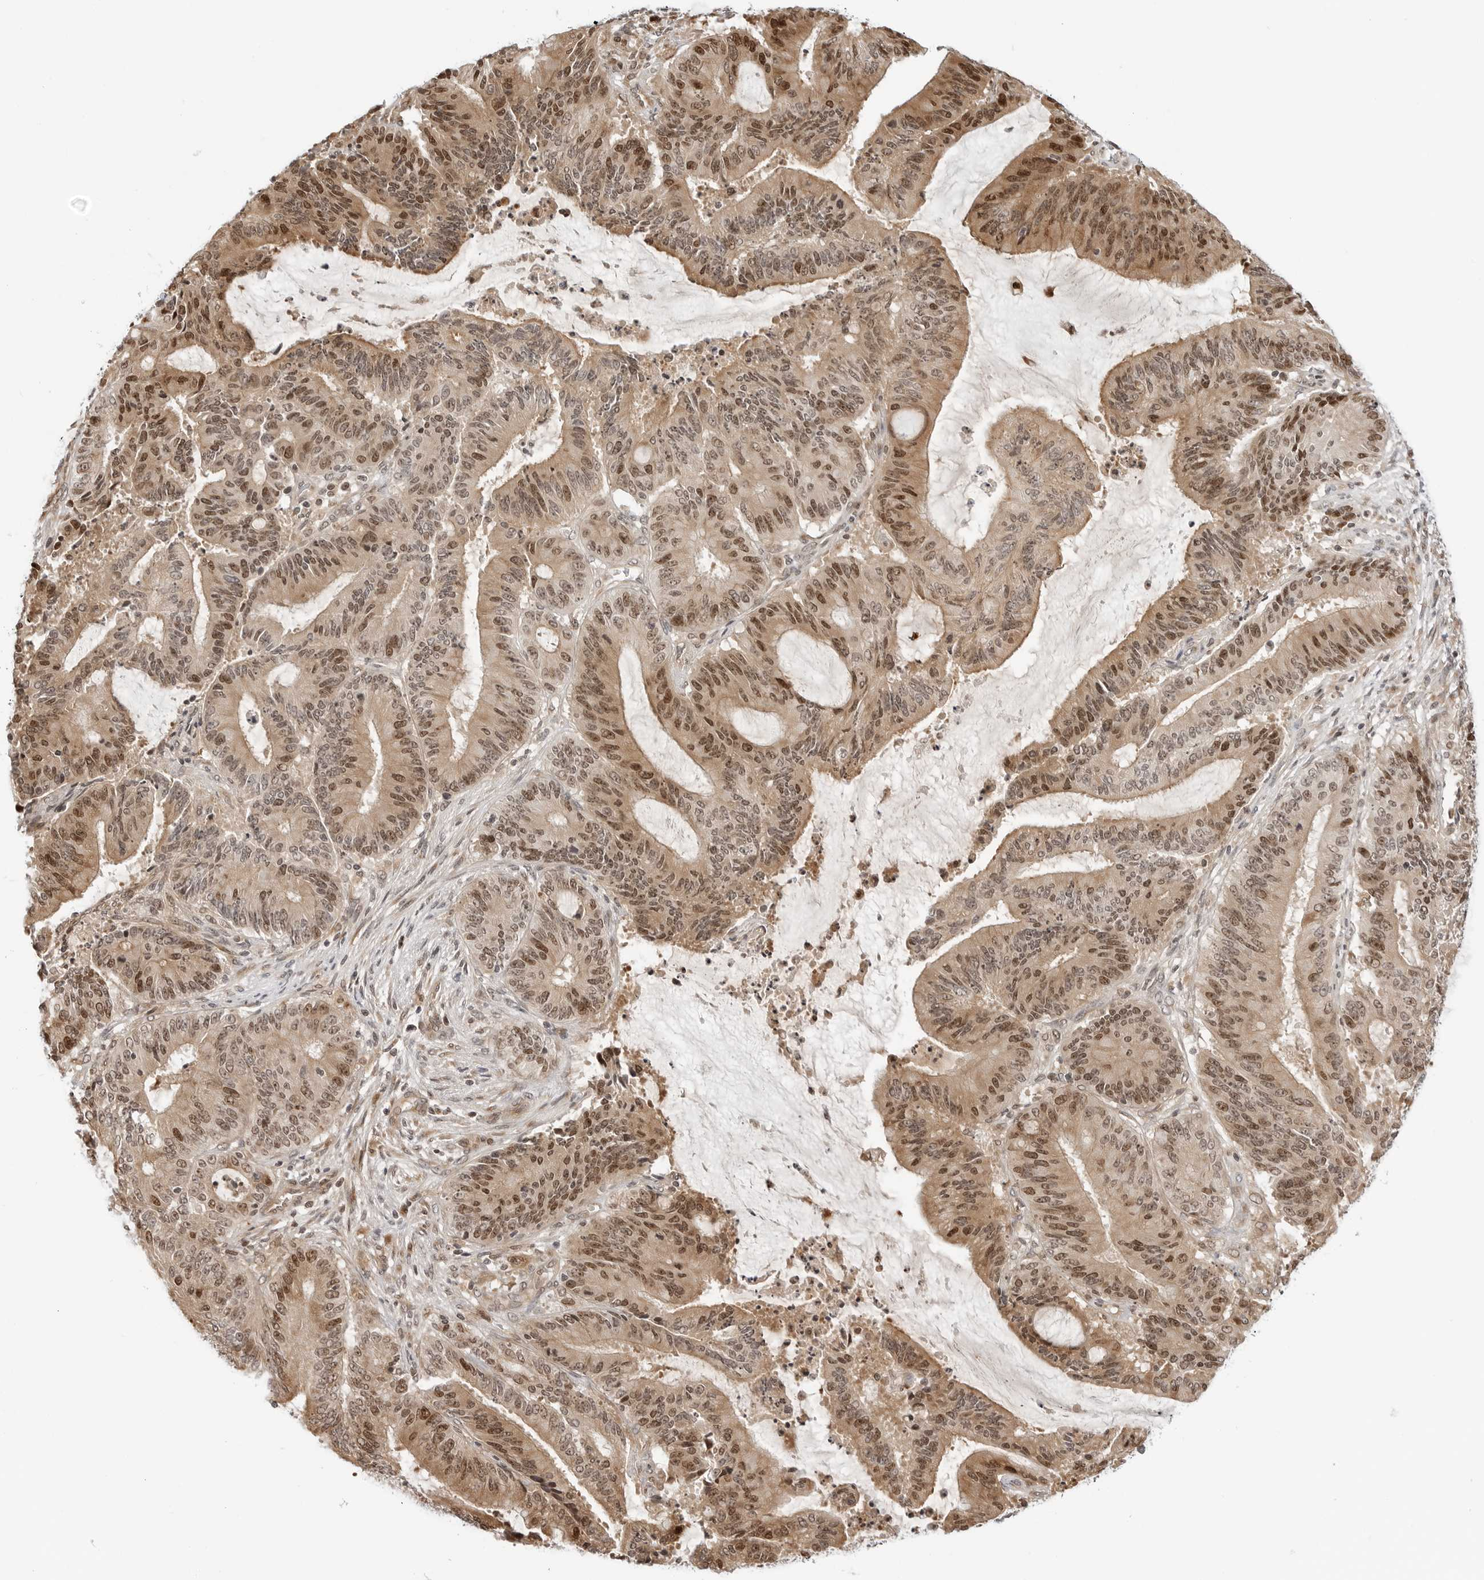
{"staining": {"intensity": "moderate", "quantity": ">75%", "location": "cytoplasmic/membranous,nuclear"}, "tissue": "liver cancer", "cell_type": "Tumor cells", "image_type": "cancer", "snomed": [{"axis": "morphology", "description": "Normal tissue, NOS"}, {"axis": "morphology", "description": "Cholangiocarcinoma"}, {"axis": "topography", "description": "Liver"}, {"axis": "topography", "description": "Peripheral nerve tissue"}], "caption": "This image reveals liver cholangiocarcinoma stained with immunohistochemistry to label a protein in brown. The cytoplasmic/membranous and nuclear of tumor cells show moderate positivity for the protein. Nuclei are counter-stained blue.", "gene": "TIPRL", "patient": {"sex": "female", "age": 73}}